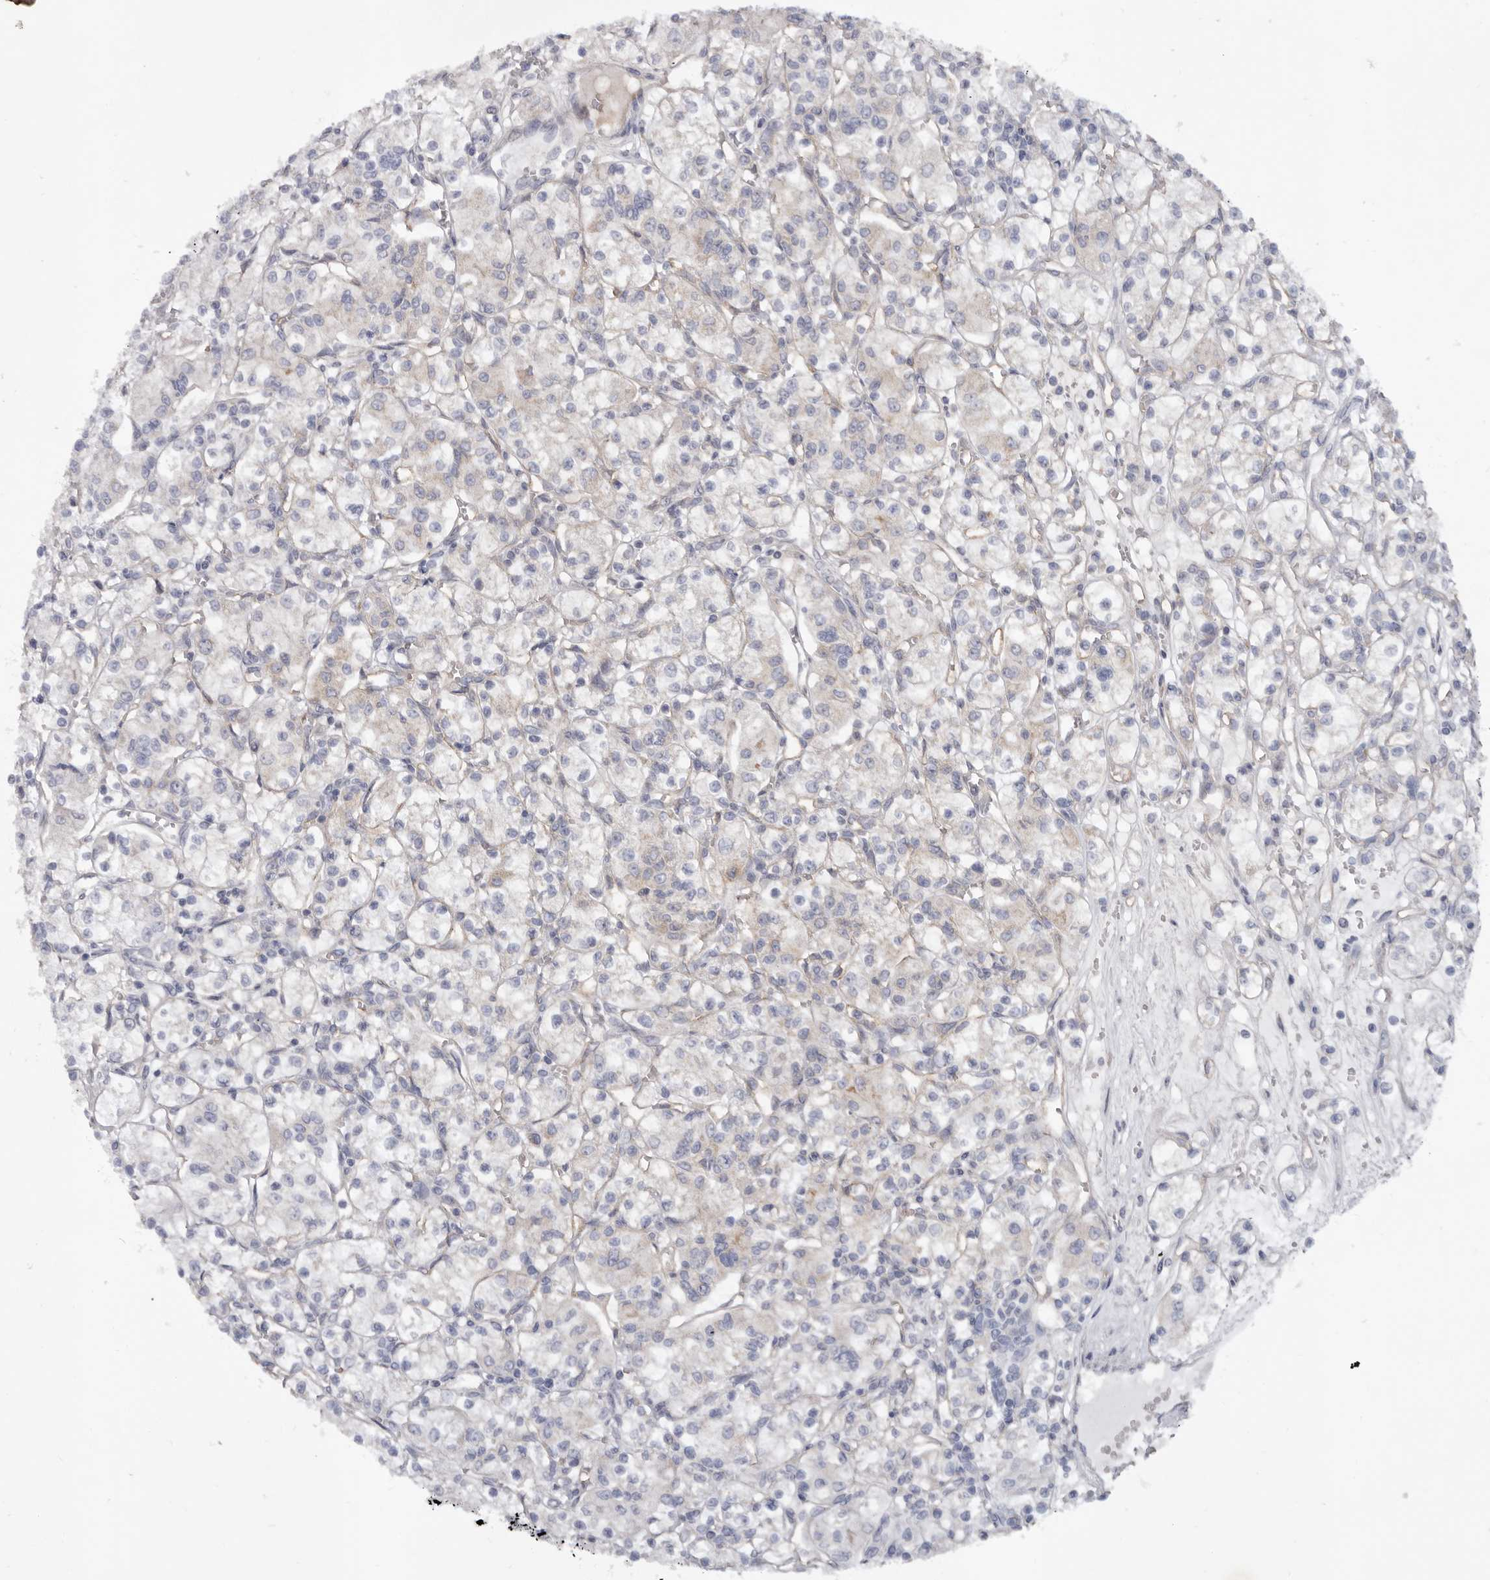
{"staining": {"intensity": "negative", "quantity": "none", "location": "none"}, "tissue": "renal cancer", "cell_type": "Tumor cells", "image_type": "cancer", "snomed": [{"axis": "morphology", "description": "Adenocarcinoma, NOS"}, {"axis": "topography", "description": "Kidney"}], "caption": "Histopathology image shows no protein expression in tumor cells of adenocarcinoma (renal) tissue.", "gene": "SPTA1", "patient": {"sex": "female", "age": 59}}